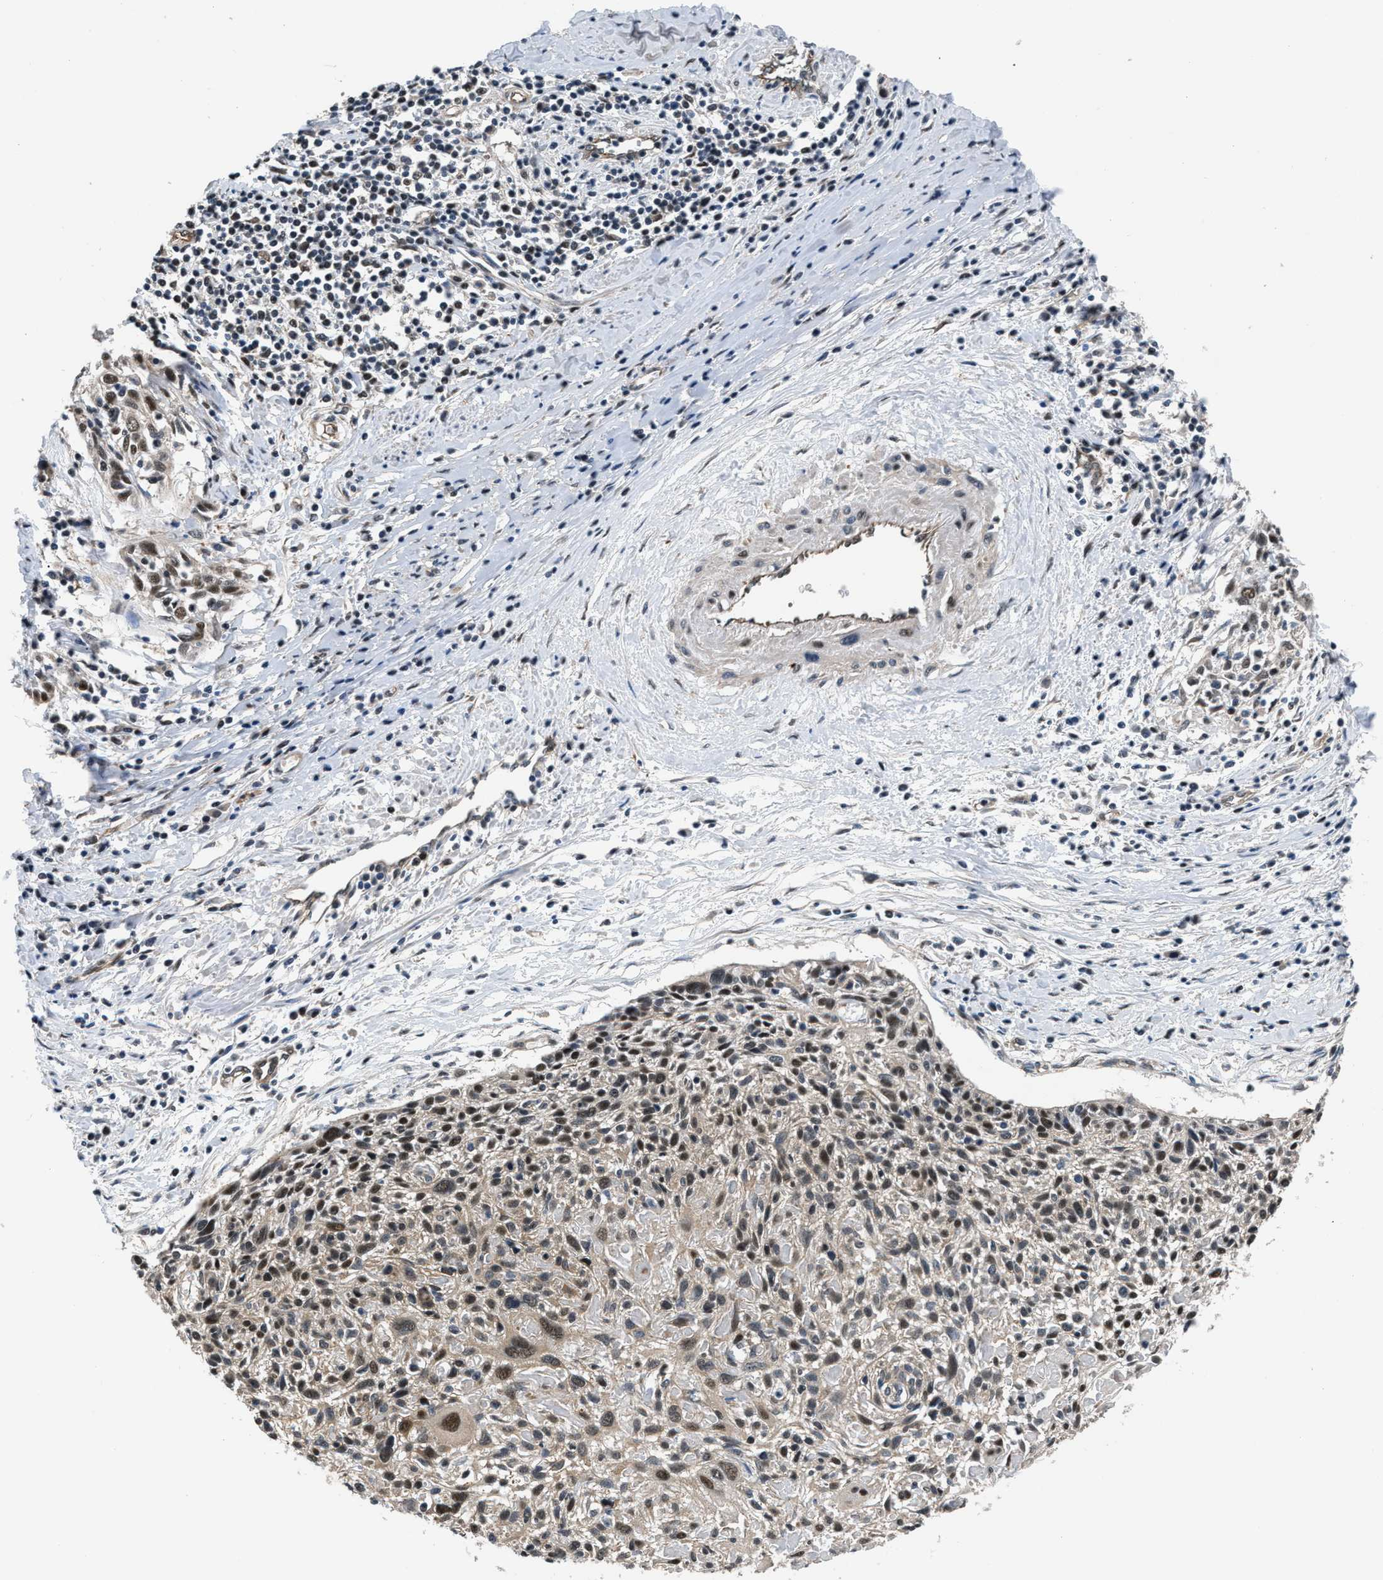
{"staining": {"intensity": "weak", "quantity": "25%-75%", "location": "nuclear"}, "tissue": "cervical cancer", "cell_type": "Tumor cells", "image_type": "cancer", "snomed": [{"axis": "morphology", "description": "Squamous cell carcinoma, NOS"}, {"axis": "topography", "description": "Cervix"}], "caption": "Cervical cancer stained with DAB IHC displays low levels of weak nuclear staining in approximately 25%-75% of tumor cells. The protein is stained brown, and the nuclei are stained in blue (DAB IHC with brightfield microscopy, high magnification).", "gene": "RBM33", "patient": {"sex": "female", "age": 51}}